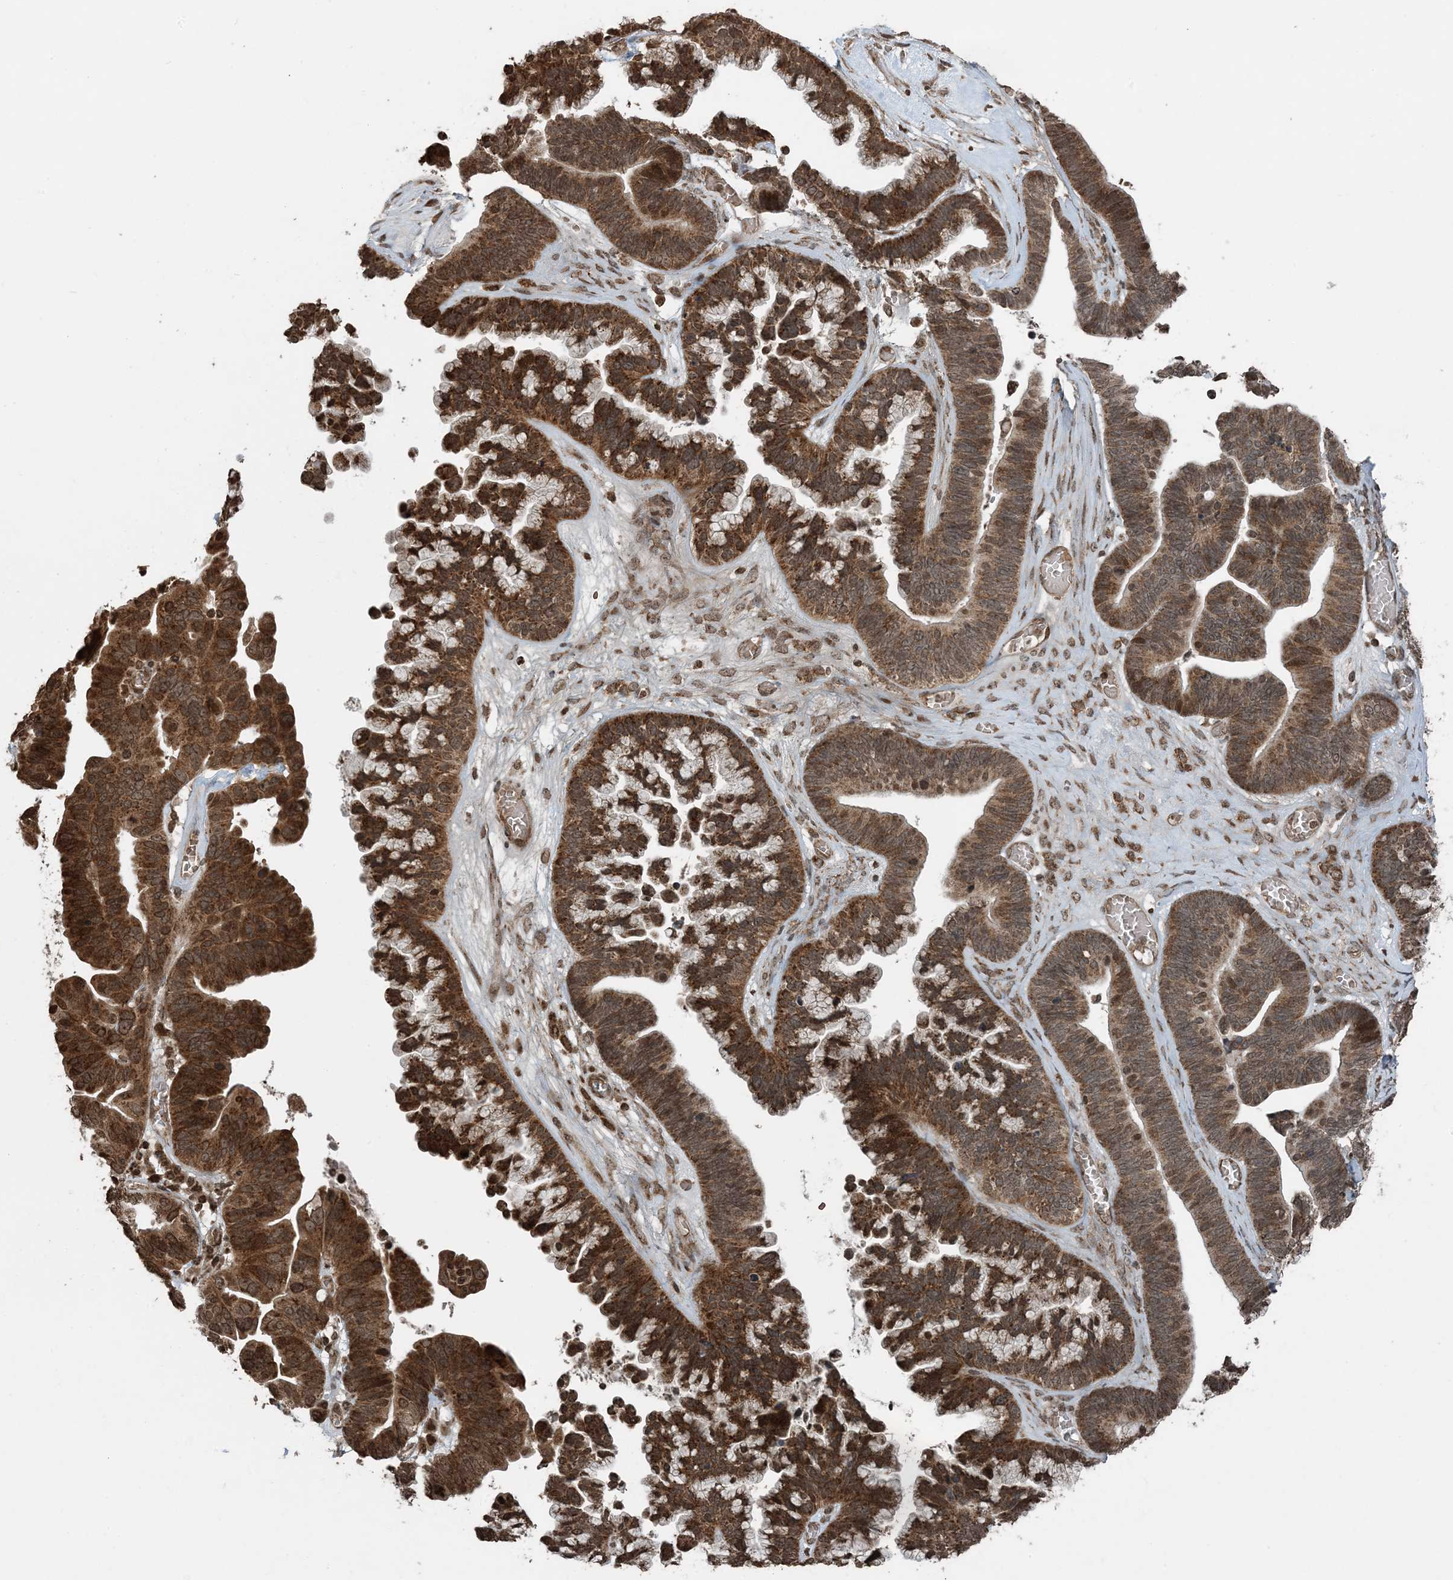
{"staining": {"intensity": "strong", "quantity": ">75%", "location": "cytoplasmic/membranous,nuclear"}, "tissue": "ovarian cancer", "cell_type": "Tumor cells", "image_type": "cancer", "snomed": [{"axis": "morphology", "description": "Cystadenocarcinoma, serous, NOS"}, {"axis": "topography", "description": "Ovary"}], "caption": "Ovarian cancer was stained to show a protein in brown. There is high levels of strong cytoplasmic/membranous and nuclear staining in about >75% of tumor cells.", "gene": "ZFAND2B", "patient": {"sex": "female", "age": 56}}